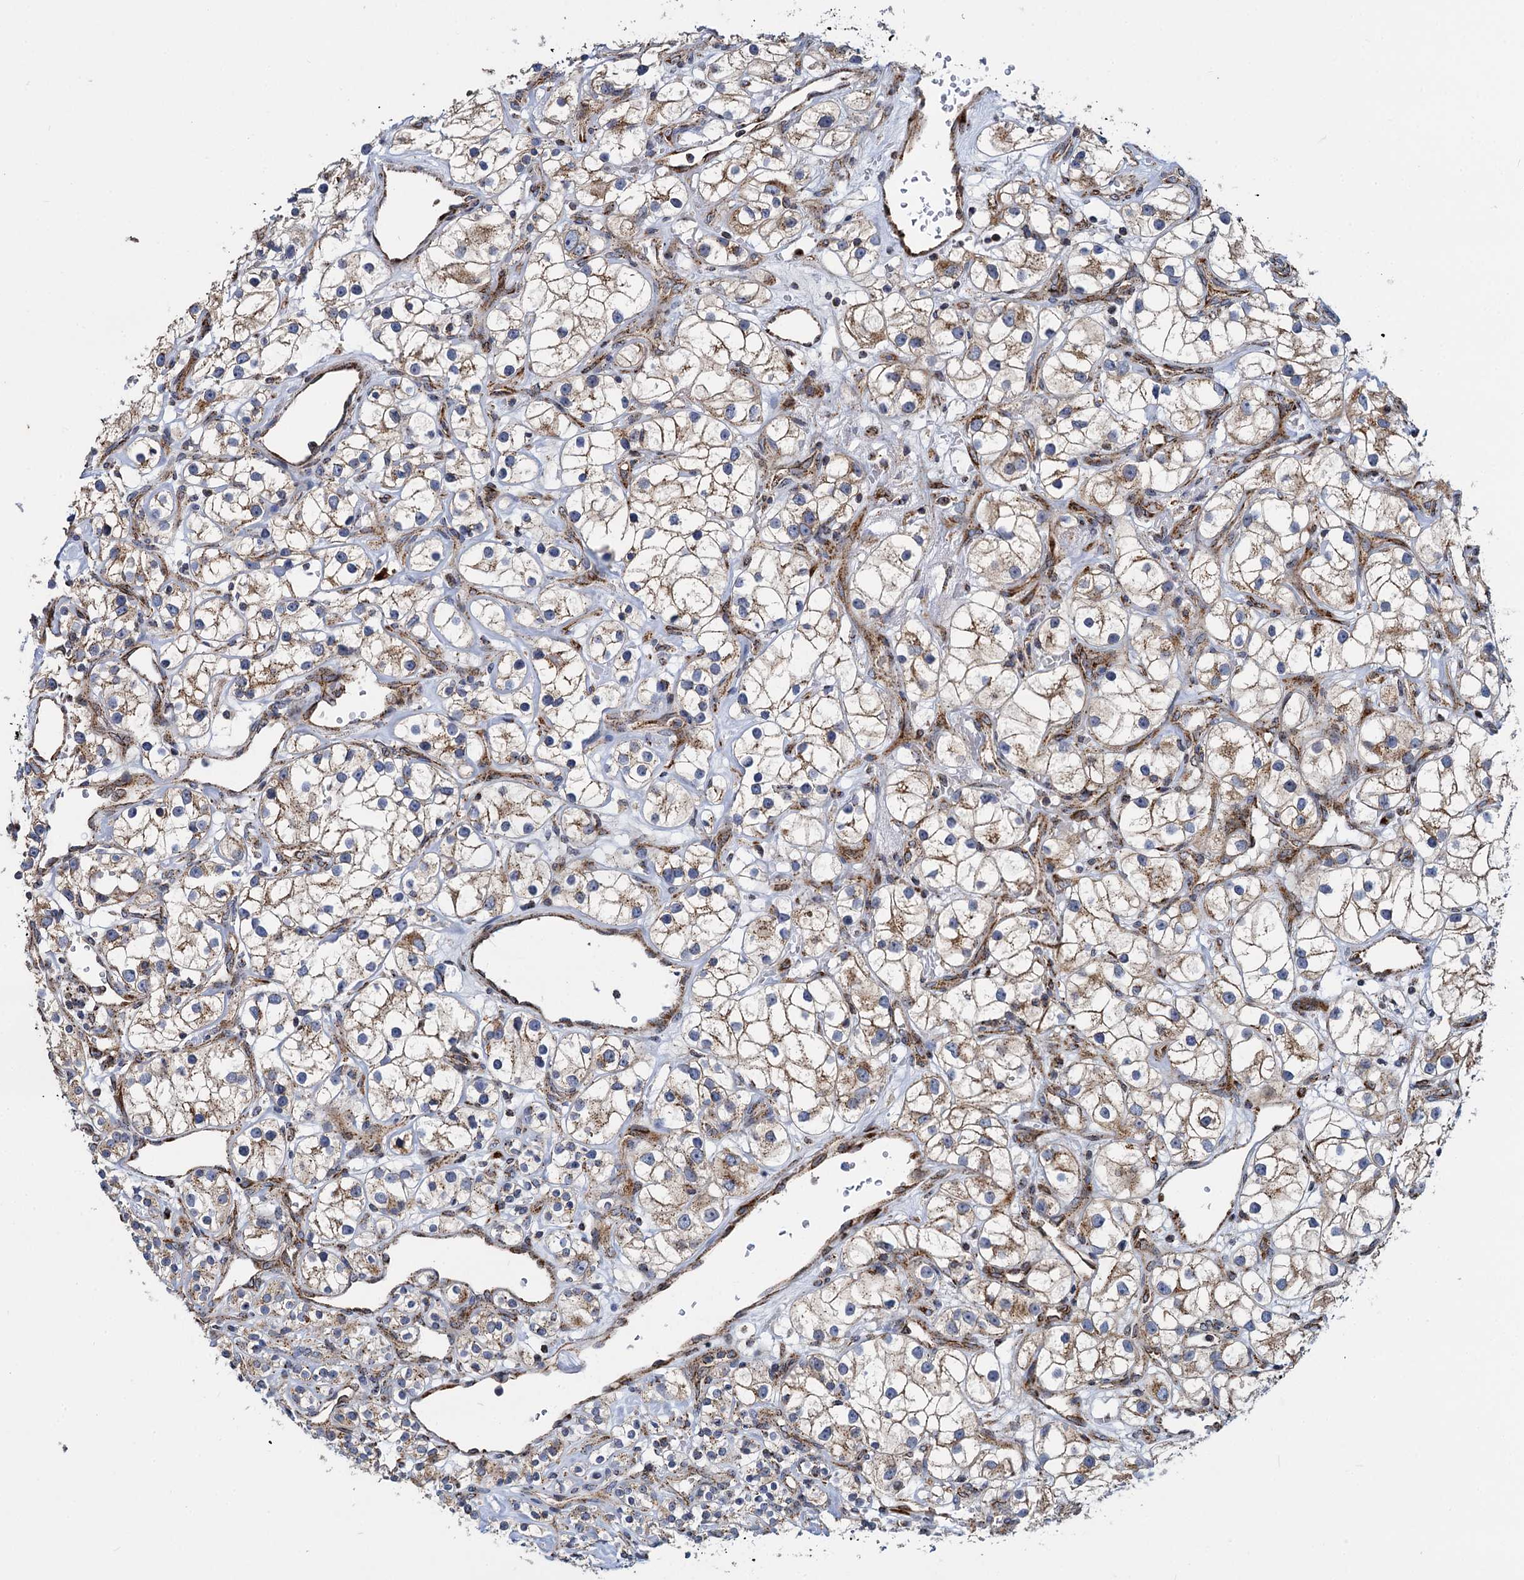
{"staining": {"intensity": "moderate", "quantity": "25%-75%", "location": "cytoplasmic/membranous"}, "tissue": "renal cancer", "cell_type": "Tumor cells", "image_type": "cancer", "snomed": [{"axis": "morphology", "description": "Adenocarcinoma, NOS"}, {"axis": "topography", "description": "Kidney"}], "caption": "High-power microscopy captured an IHC micrograph of adenocarcinoma (renal), revealing moderate cytoplasmic/membranous staining in approximately 25%-75% of tumor cells.", "gene": "SUPT20H", "patient": {"sex": "male", "age": 77}}